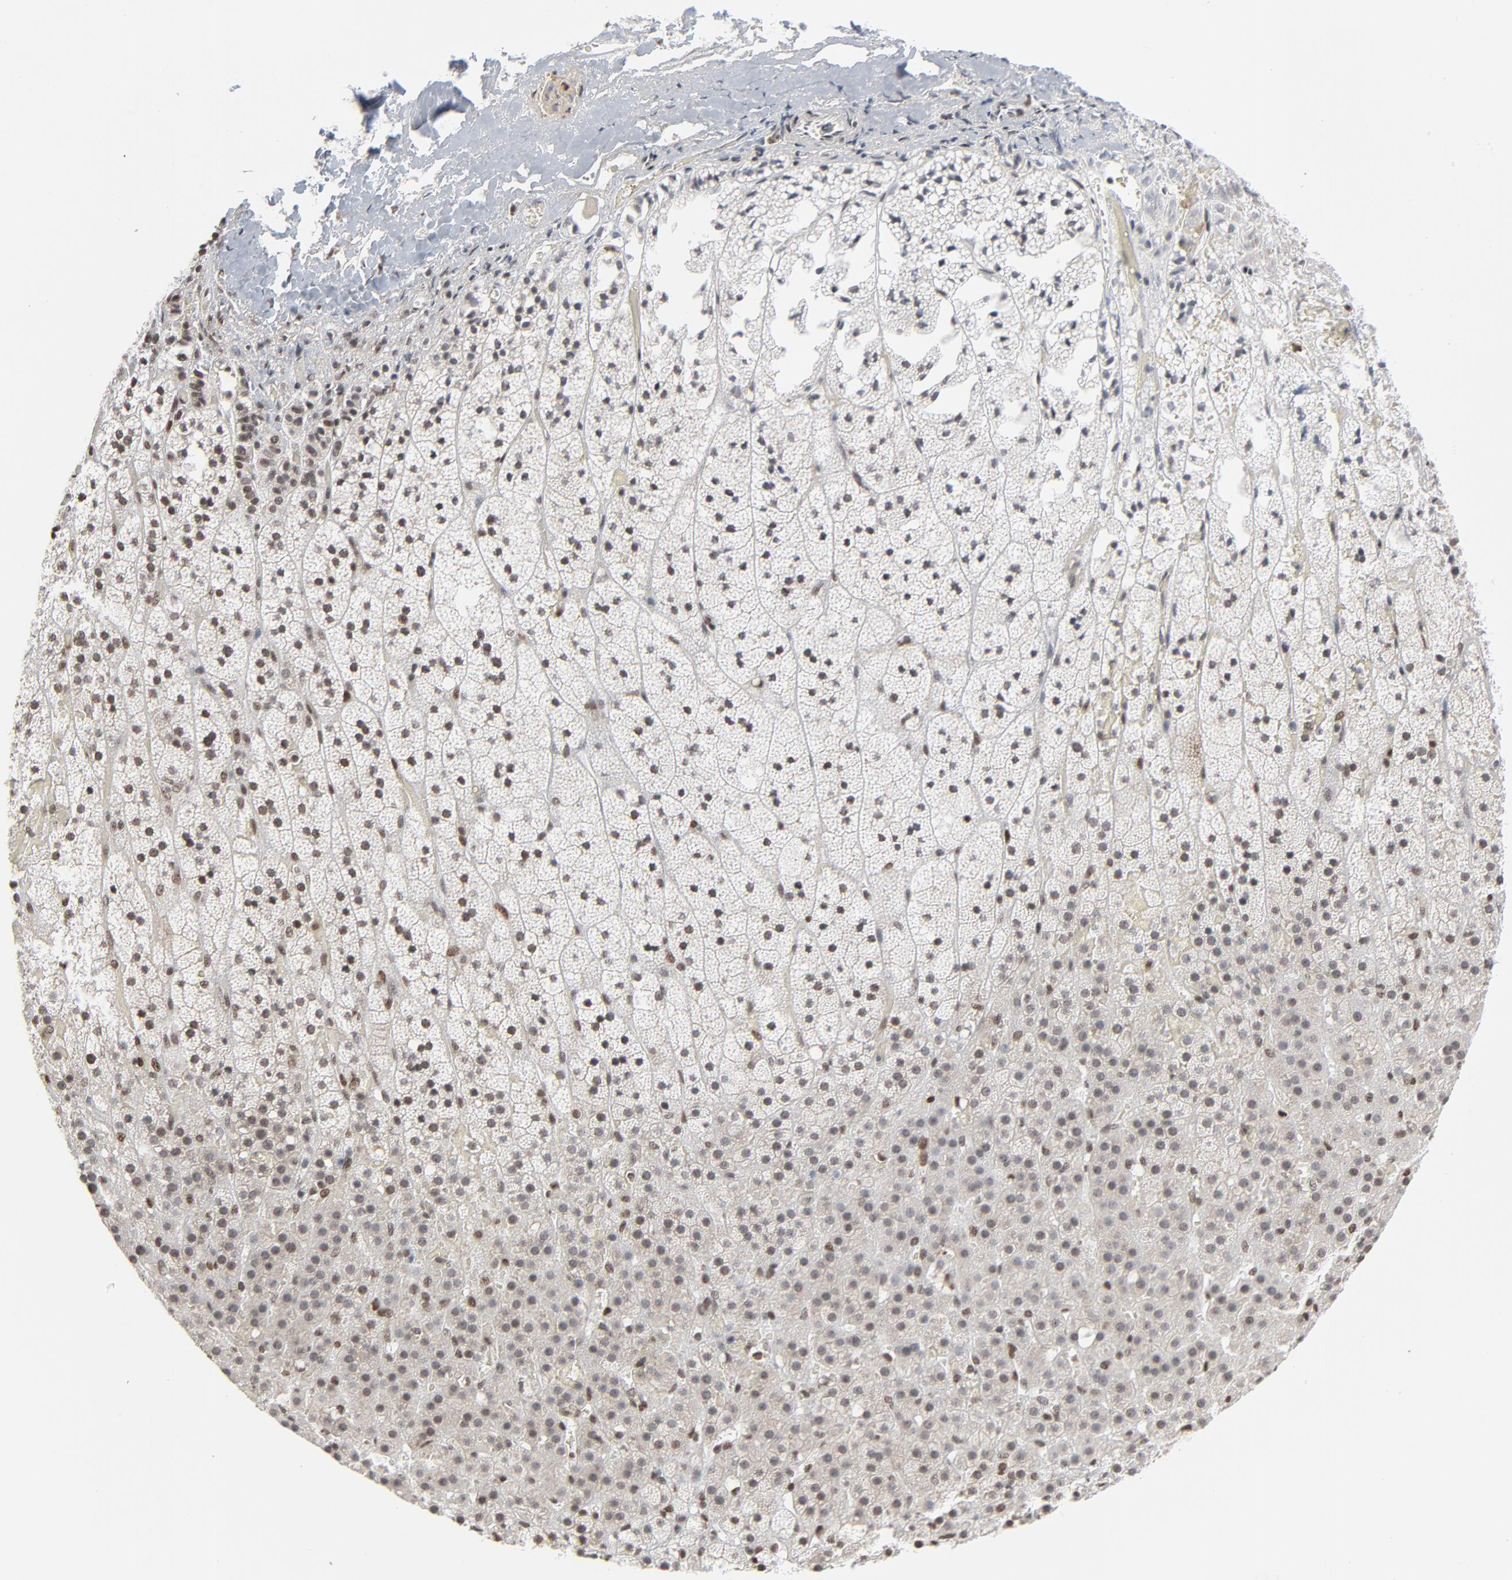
{"staining": {"intensity": "moderate", "quantity": "<25%", "location": "nuclear"}, "tissue": "adrenal gland", "cell_type": "Glandular cells", "image_type": "normal", "snomed": [{"axis": "morphology", "description": "Normal tissue, NOS"}, {"axis": "topography", "description": "Adrenal gland"}], "caption": "Protein expression analysis of normal human adrenal gland reveals moderate nuclear expression in approximately <25% of glandular cells. (Brightfield microscopy of DAB IHC at high magnification).", "gene": "CUX1", "patient": {"sex": "male", "age": 35}}